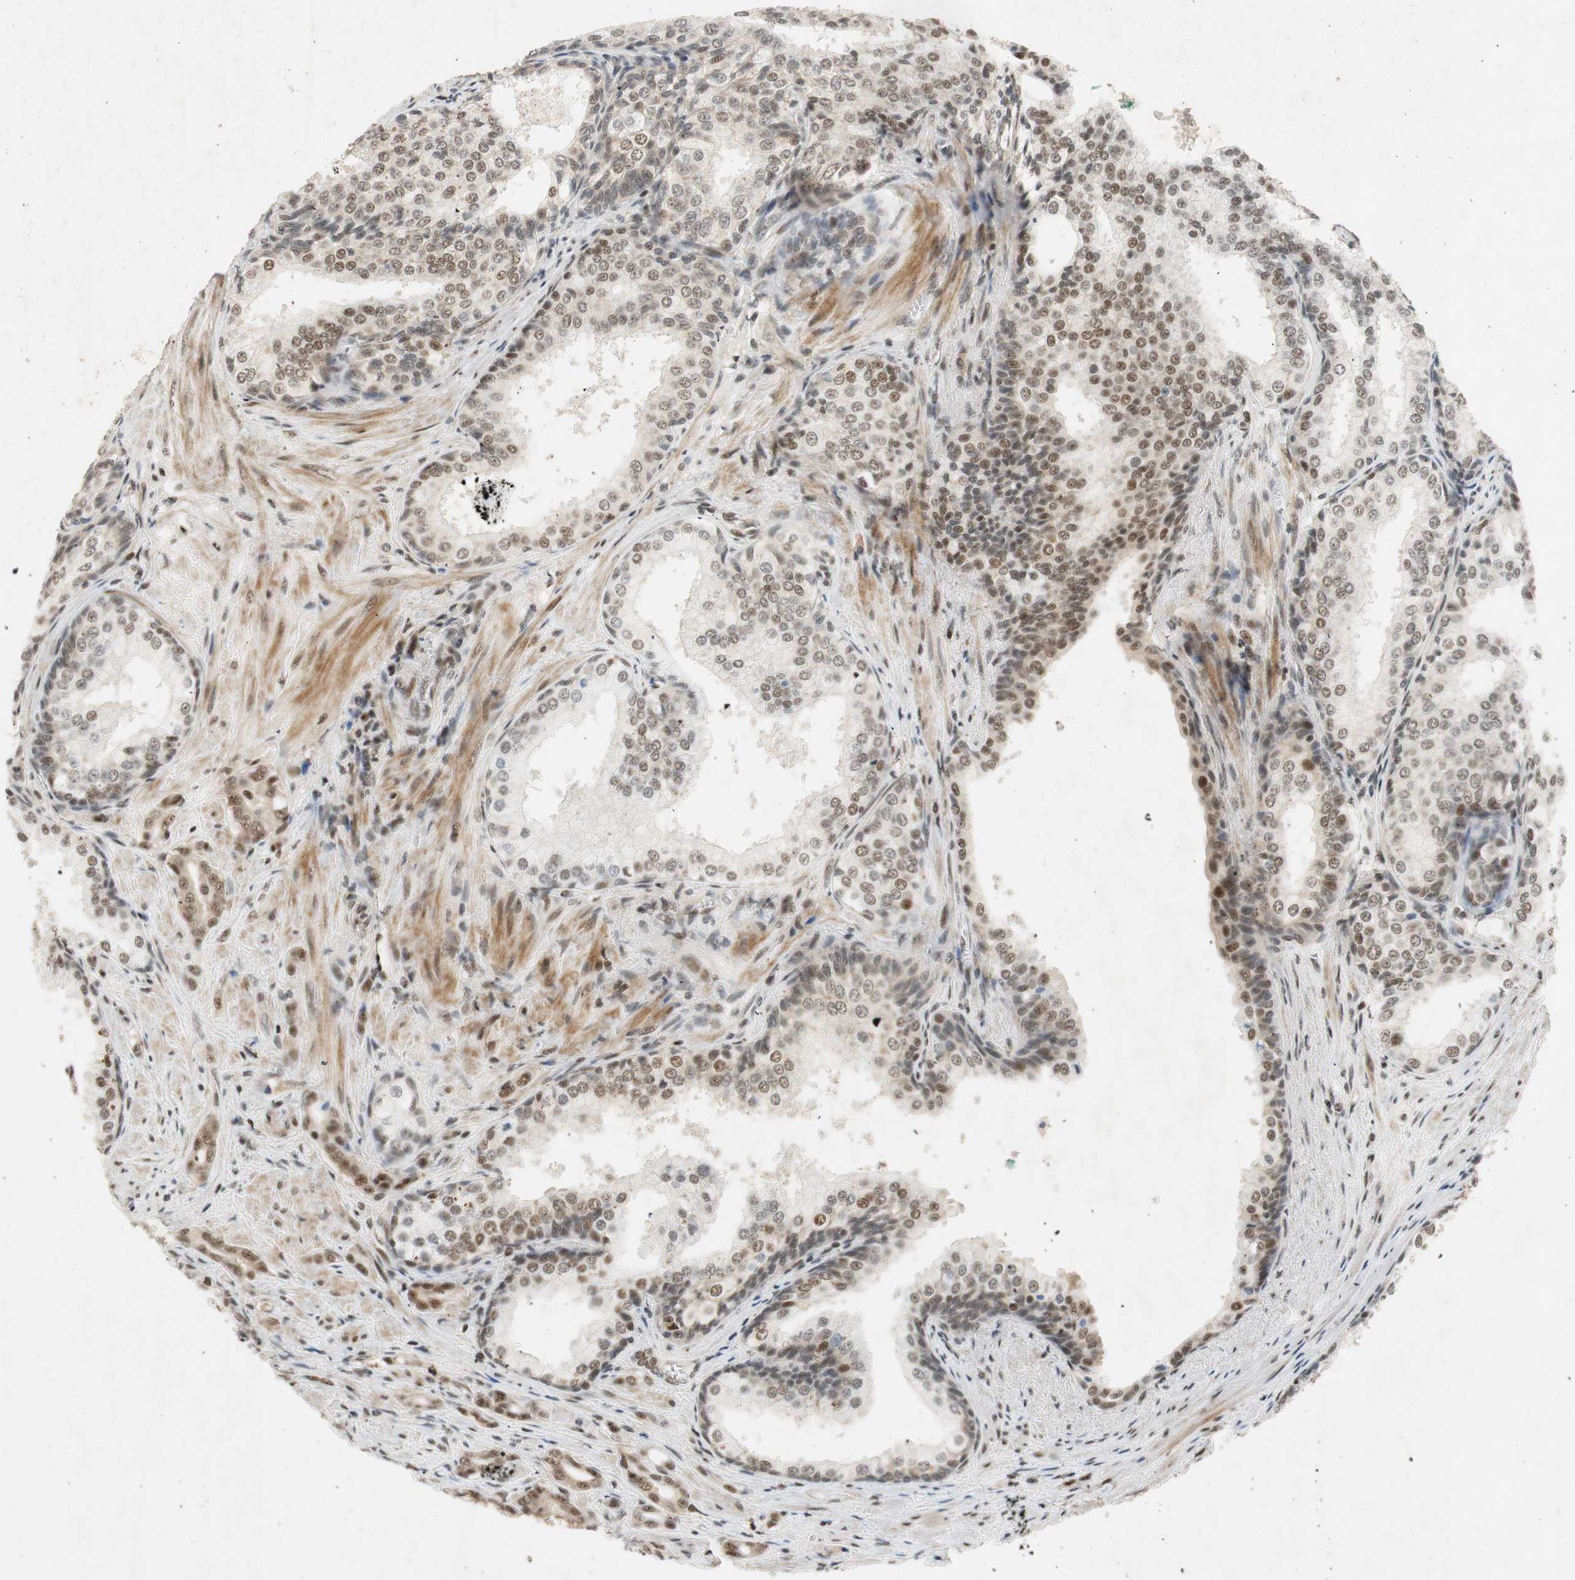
{"staining": {"intensity": "strong", "quantity": ">75%", "location": "nuclear"}, "tissue": "prostate cancer", "cell_type": "Tumor cells", "image_type": "cancer", "snomed": [{"axis": "morphology", "description": "Adenocarcinoma, High grade"}, {"axis": "topography", "description": "Prostate"}], "caption": "Immunohistochemistry (IHC) micrograph of prostate cancer (high-grade adenocarcinoma) stained for a protein (brown), which exhibits high levels of strong nuclear staining in about >75% of tumor cells.", "gene": "NCBP3", "patient": {"sex": "male", "age": 64}}